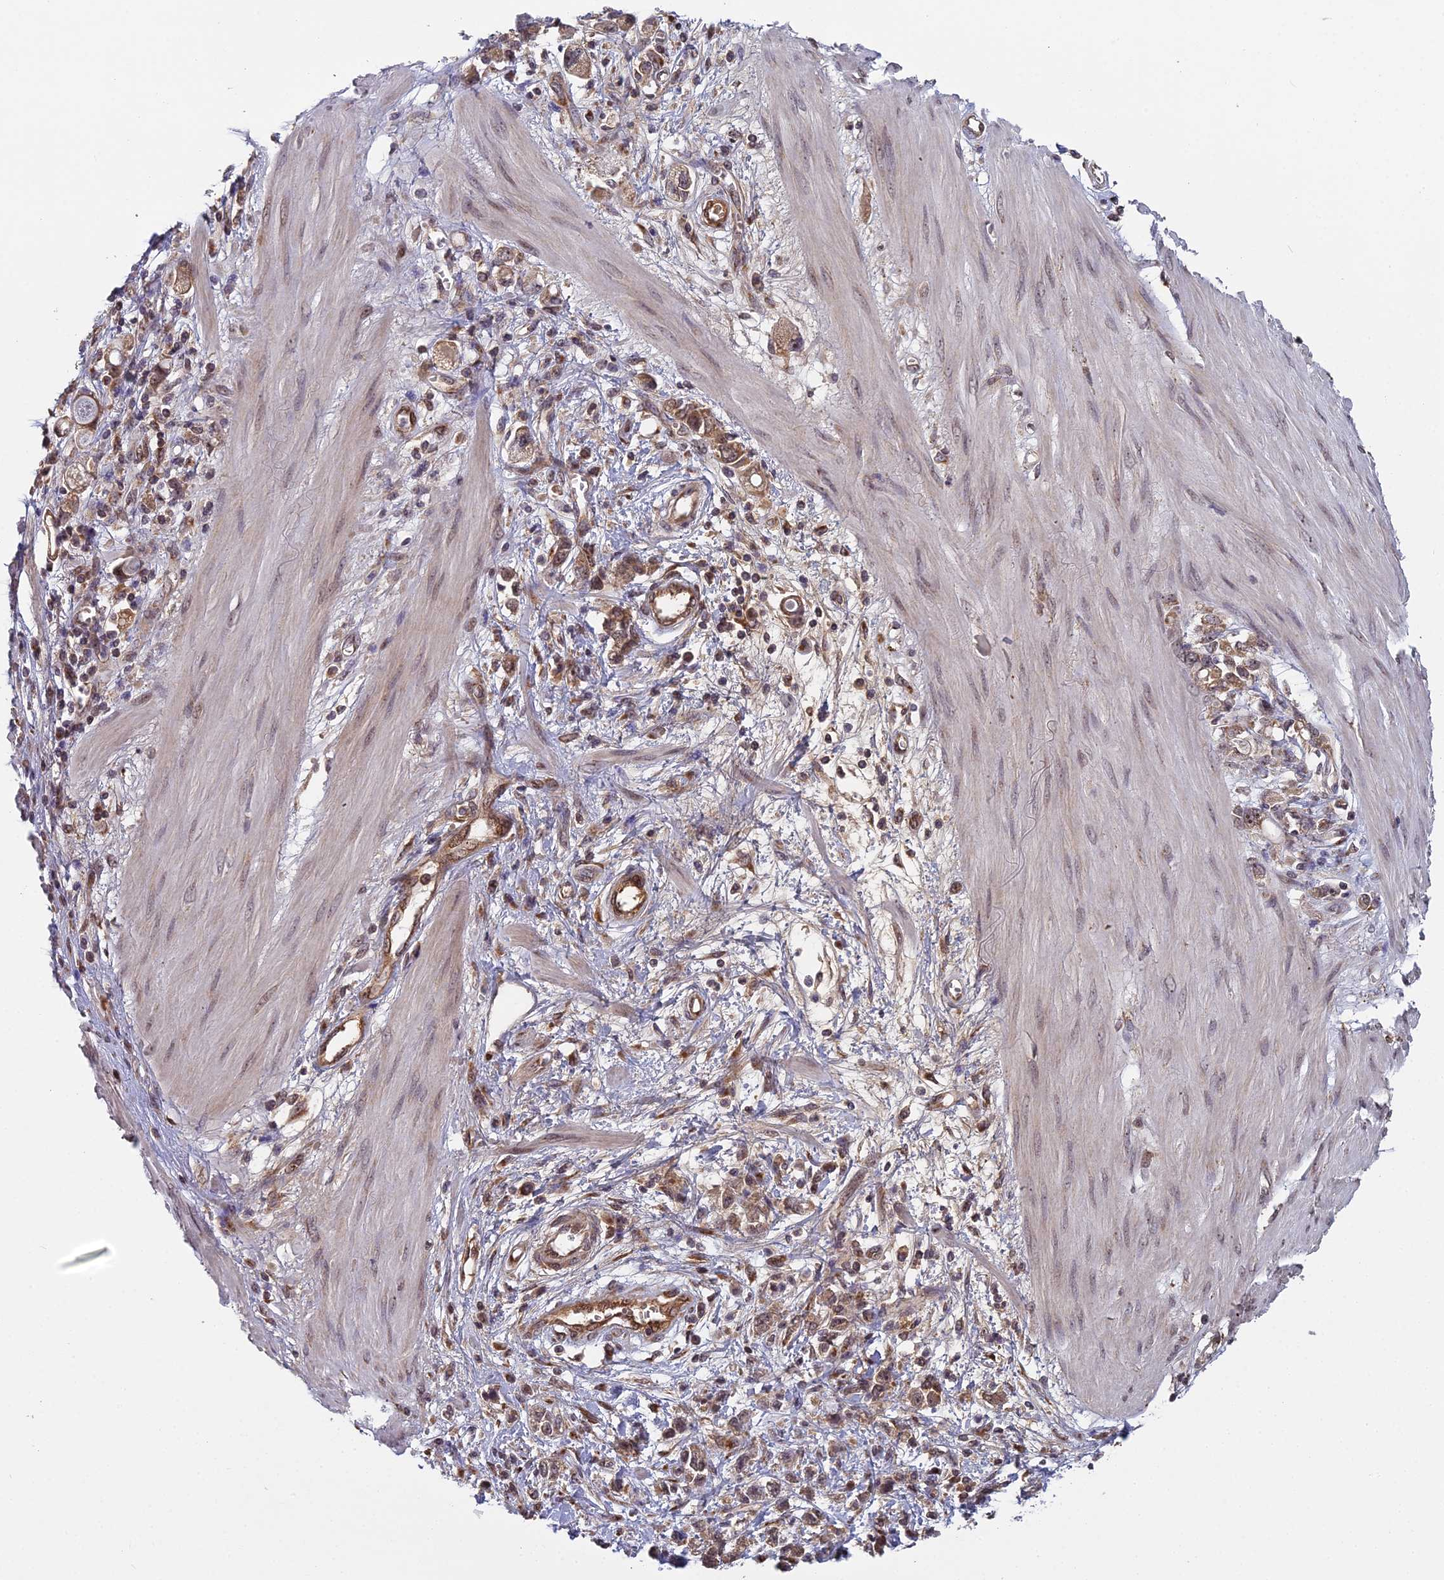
{"staining": {"intensity": "weak", "quantity": "25%-75%", "location": "cytoplasmic/membranous,nuclear"}, "tissue": "stomach cancer", "cell_type": "Tumor cells", "image_type": "cancer", "snomed": [{"axis": "morphology", "description": "Adenocarcinoma, NOS"}, {"axis": "topography", "description": "Stomach"}], "caption": "An immunohistochemistry (IHC) image of tumor tissue is shown. Protein staining in brown labels weak cytoplasmic/membranous and nuclear positivity in stomach cancer (adenocarcinoma) within tumor cells.", "gene": "MEOX1", "patient": {"sex": "female", "age": 76}}